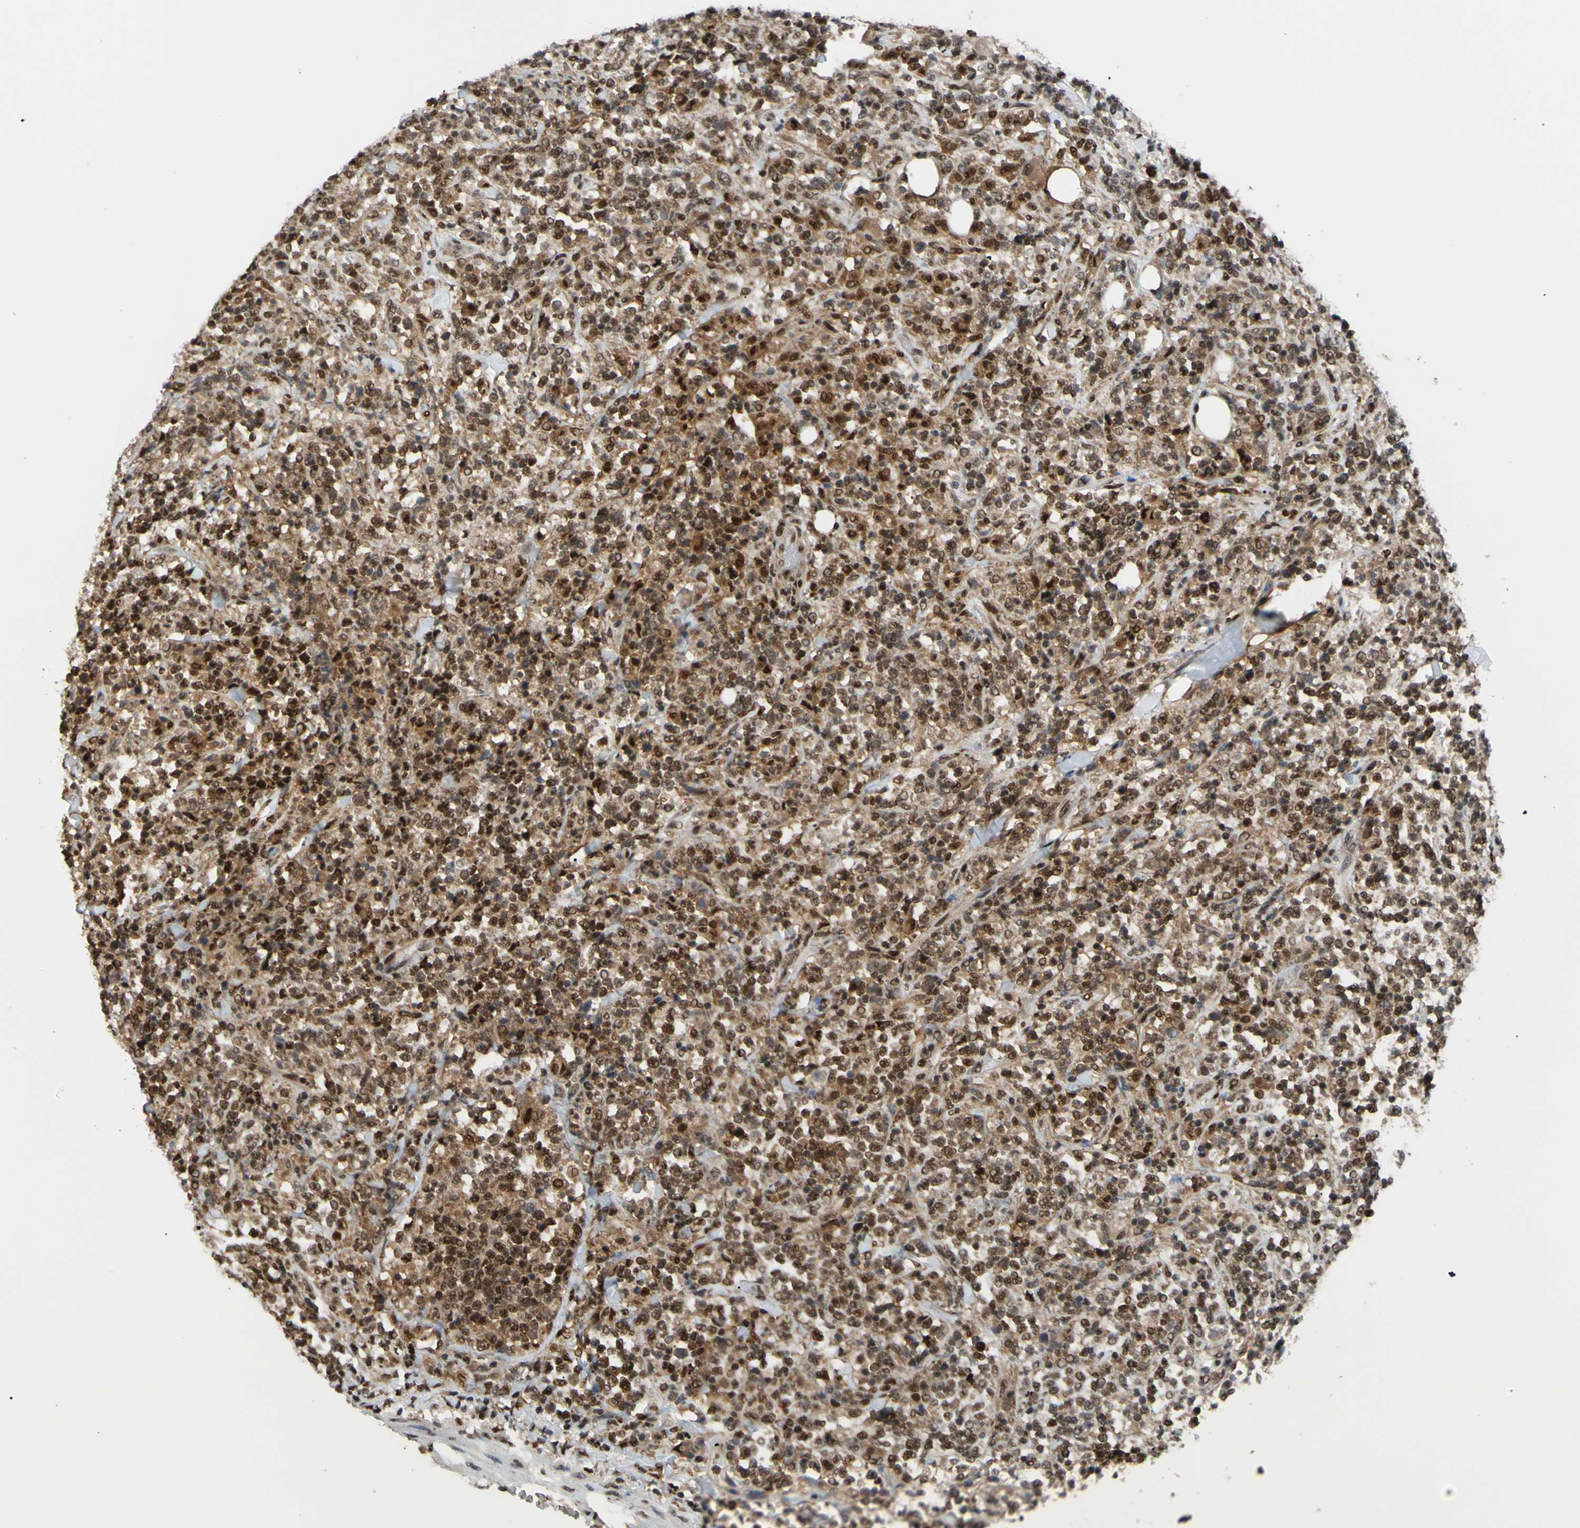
{"staining": {"intensity": "strong", "quantity": ">75%", "location": "cytoplasmic/membranous,nuclear"}, "tissue": "lymphoma", "cell_type": "Tumor cells", "image_type": "cancer", "snomed": [{"axis": "morphology", "description": "Malignant lymphoma, non-Hodgkin's type, High grade"}, {"axis": "topography", "description": "Soft tissue"}], "caption": "Human lymphoma stained with a brown dye demonstrates strong cytoplasmic/membranous and nuclear positive expression in about >75% of tumor cells.", "gene": "FKBP5", "patient": {"sex": "male", "age": 18}}